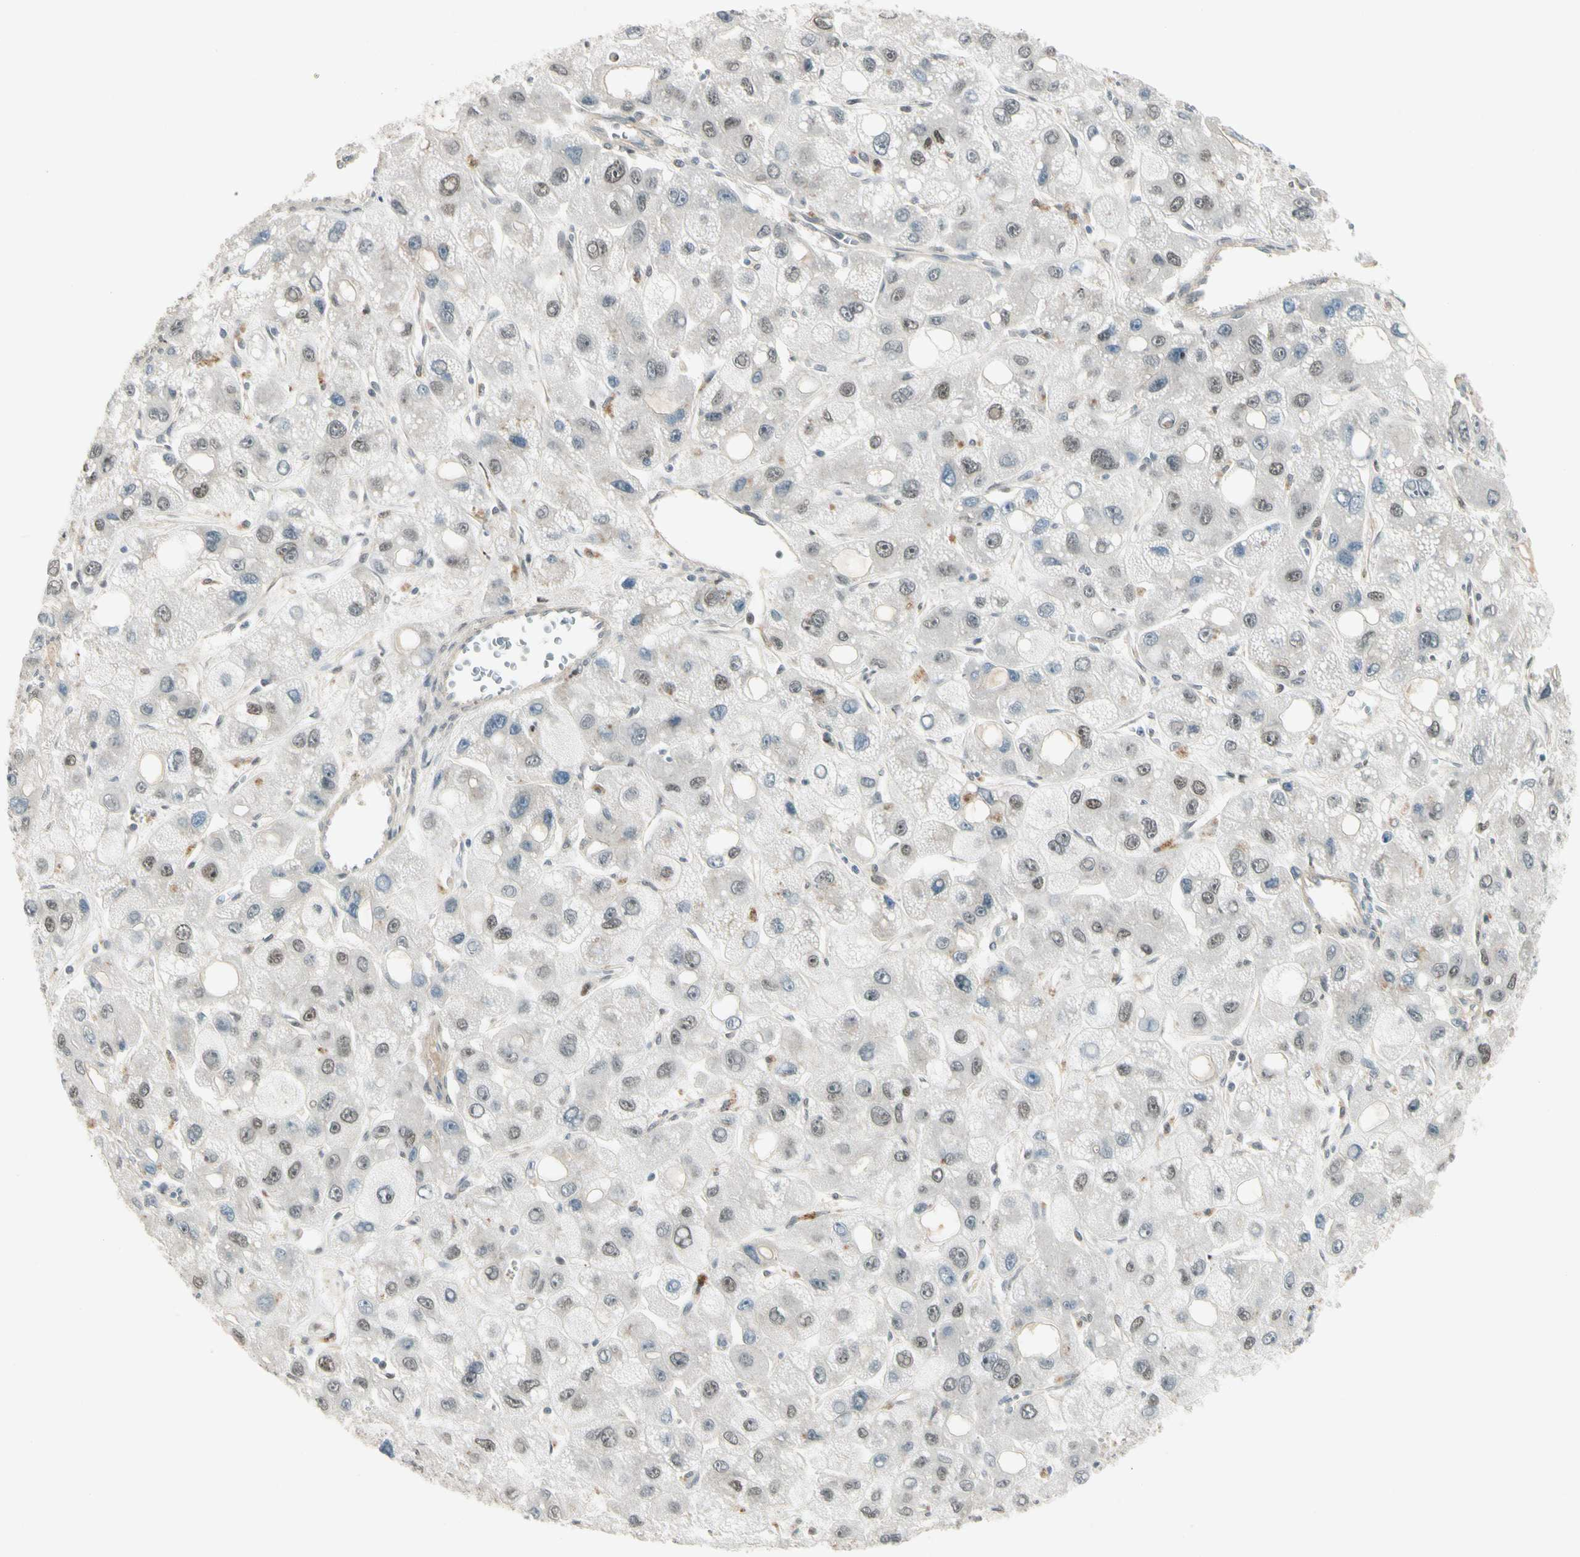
{"staining": {"intensity": "weak", "quantity": "<25%", "location": "nuclear"}, "tissue": "liver cancer", "cell_type": "Tumor cells", "image_type": "cancer", "snomed": [{"axis": "morphology", "description": "Carcinoma, Hepatocellular, NOS"}, {"axis": "topography", "description": "Liver"}], "caption": "Histopathology image shows no significant protein positivity in tumor cells of liver cancer. Brightfield microscopy of immunohistochemistry (IHC) stained with DAB (3,3'-diaminobenzidine) (brown) and hematoxylin (blue), captured at high magnification.", "gene": "GTF3A", "patient": {"sex": "male", "age": 55}}